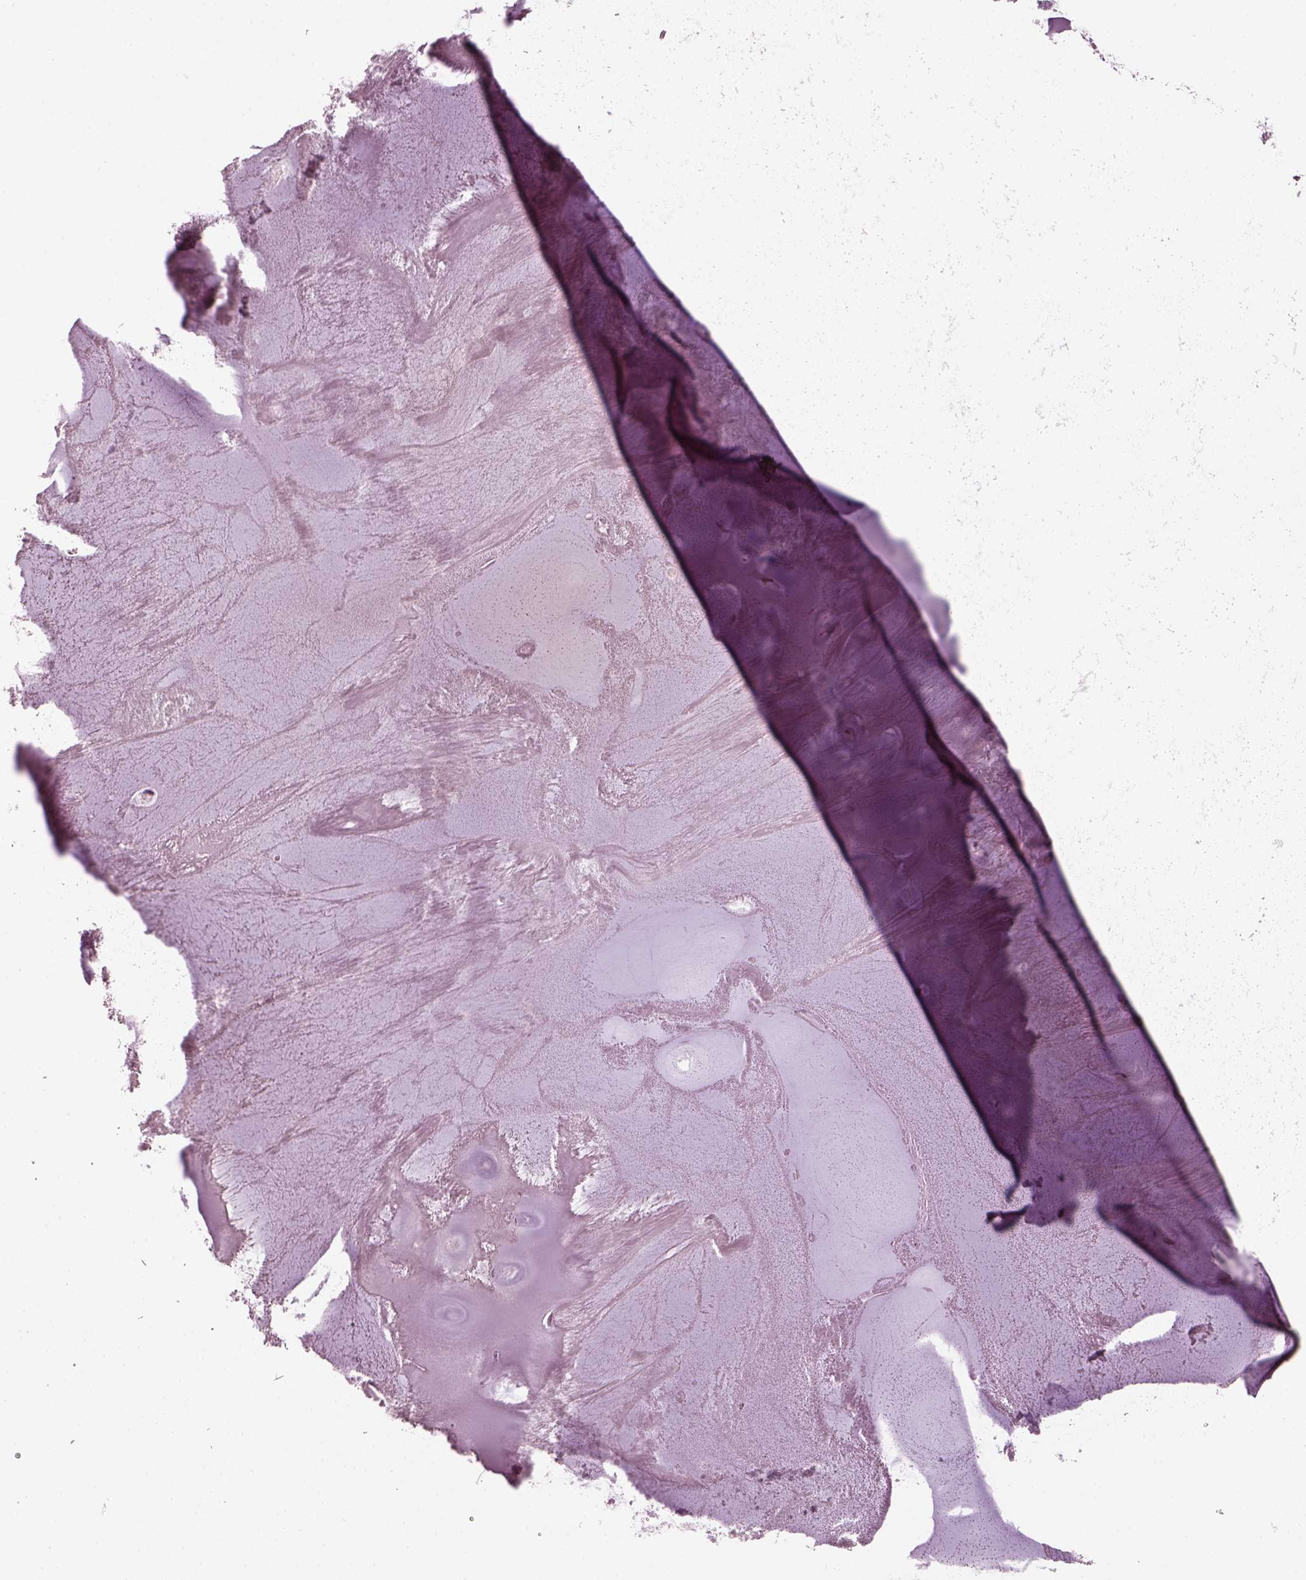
{"staining": {"intensity": "negative", "quantity": "none", "location": "none"}, "tissue": "adipose tissue", "cell_type": "Adipocytes", "image_type": "normal", "snomed": [{"axis": "morphology", "description": "Normal tissue, NOS"}, {"axis": "morphology", "description": "Squamous cell carcinoma, NOS"}, {"axis": "topography", "description": "Cartilage tissue"}, {"axis": "topography", "description": "Lung"}], "caption": "This image is of normal adipose tissue stained with immunohistochemistry to label a protein in brown with the nuclei are counter-stained blue. There is no positivity in adipocytes. (DAB immunohistochemistry (IHC) visualized using brightfield microscopy, high magnification).", "gene": "RCVRN", "patient": {"sex": "male", "age": 66}}